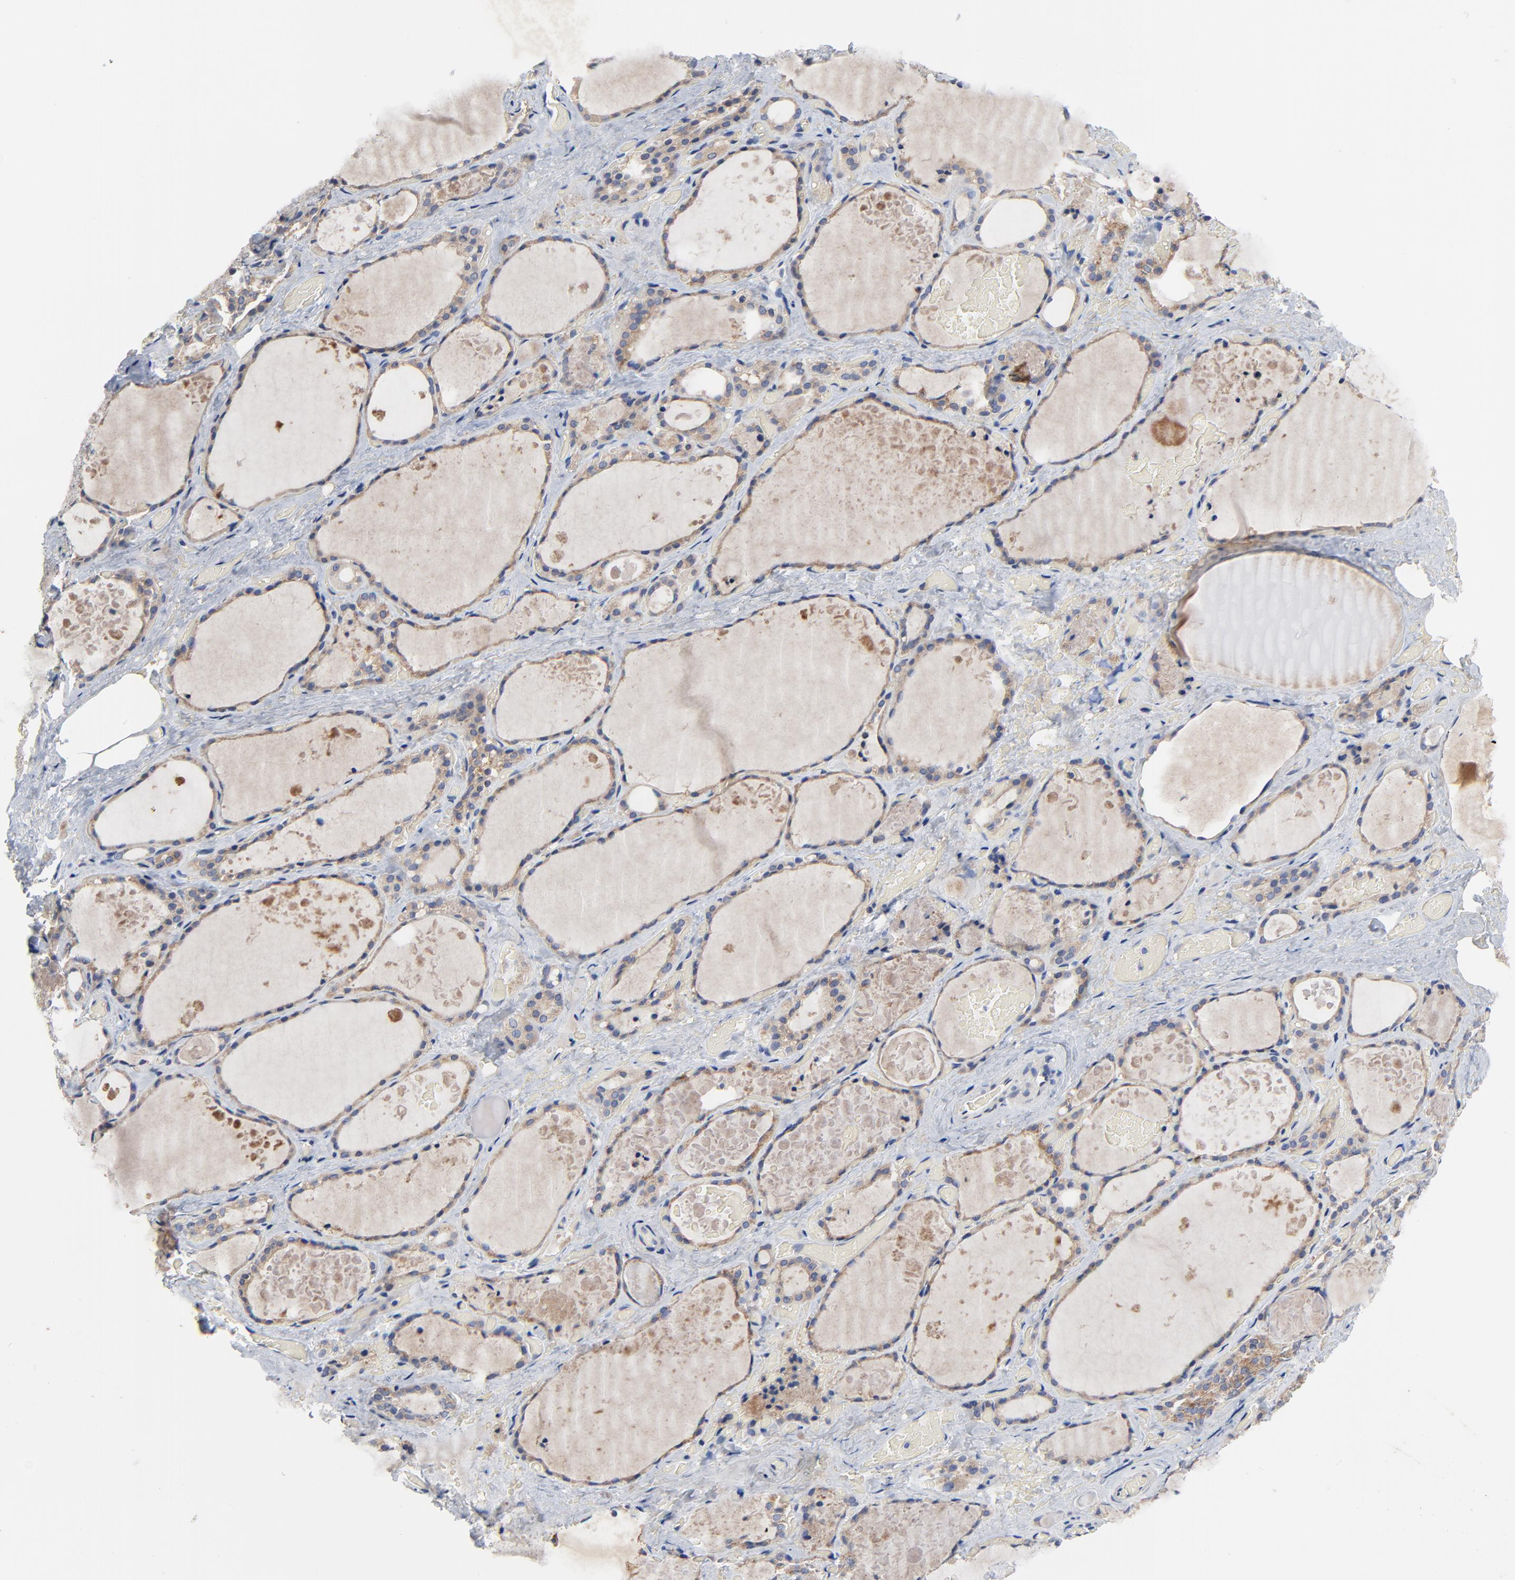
{"staining": {"intensity": "weak", "quantity": "25%-75%", "location": "cytoplasmic/membranous"}, "tissue": "thyroid gland", "cell_type": "Glandular cells", "image_type": "normal", "snomed": [{"axis": "morphology", "description": "Normal tissue, NOS"}, {"axis": "topography", "description": "Thyroid gland"}], "caption": "This micrograph shows IHC staining of benign thyroid gland, with low weak cytoplasmic/membranous expression in about 25%-75% of glandular cells.", "gene": "VAV2", "patient": {"sex": "male", "age": 61}}